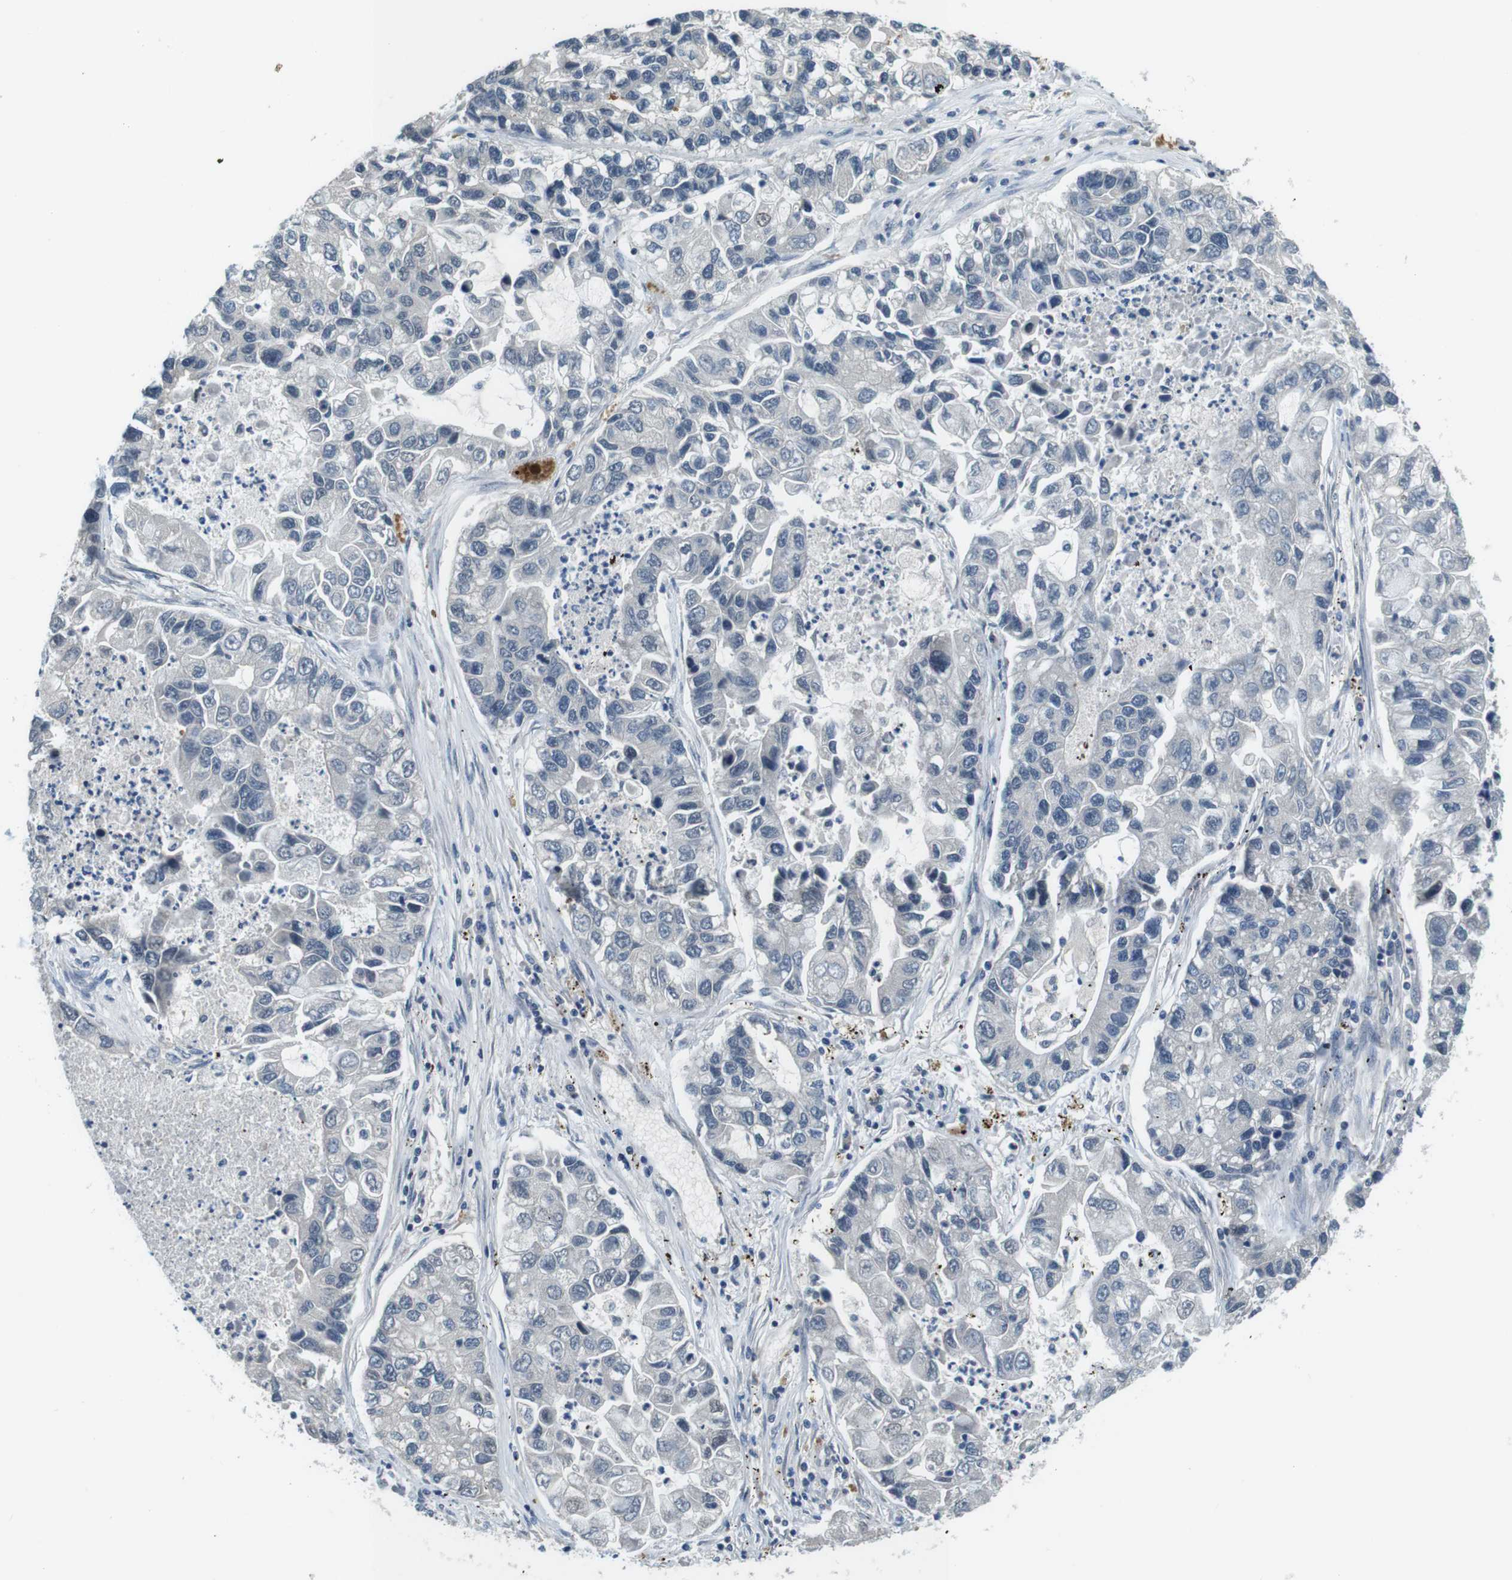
{"staining": {"intensity": "negative", "quantity": "none", "location": "none"}, "tissue": "lung cancer", "cell_type": "Tumor cells", "image_type": "cancer", "snomed": [{"axis": "morphology", "description": "Adenocarcinoma, NOS"}, {"axis": "topography", "description": "Lung"}], "caption": "High power microscopy photomicrograph of an immunohistochemistry micrograph of lung cancer, revealing no significant positivity in tumor cells.", "gene": "CD163L1", "patient": {"sex": "female", "age": 51}}